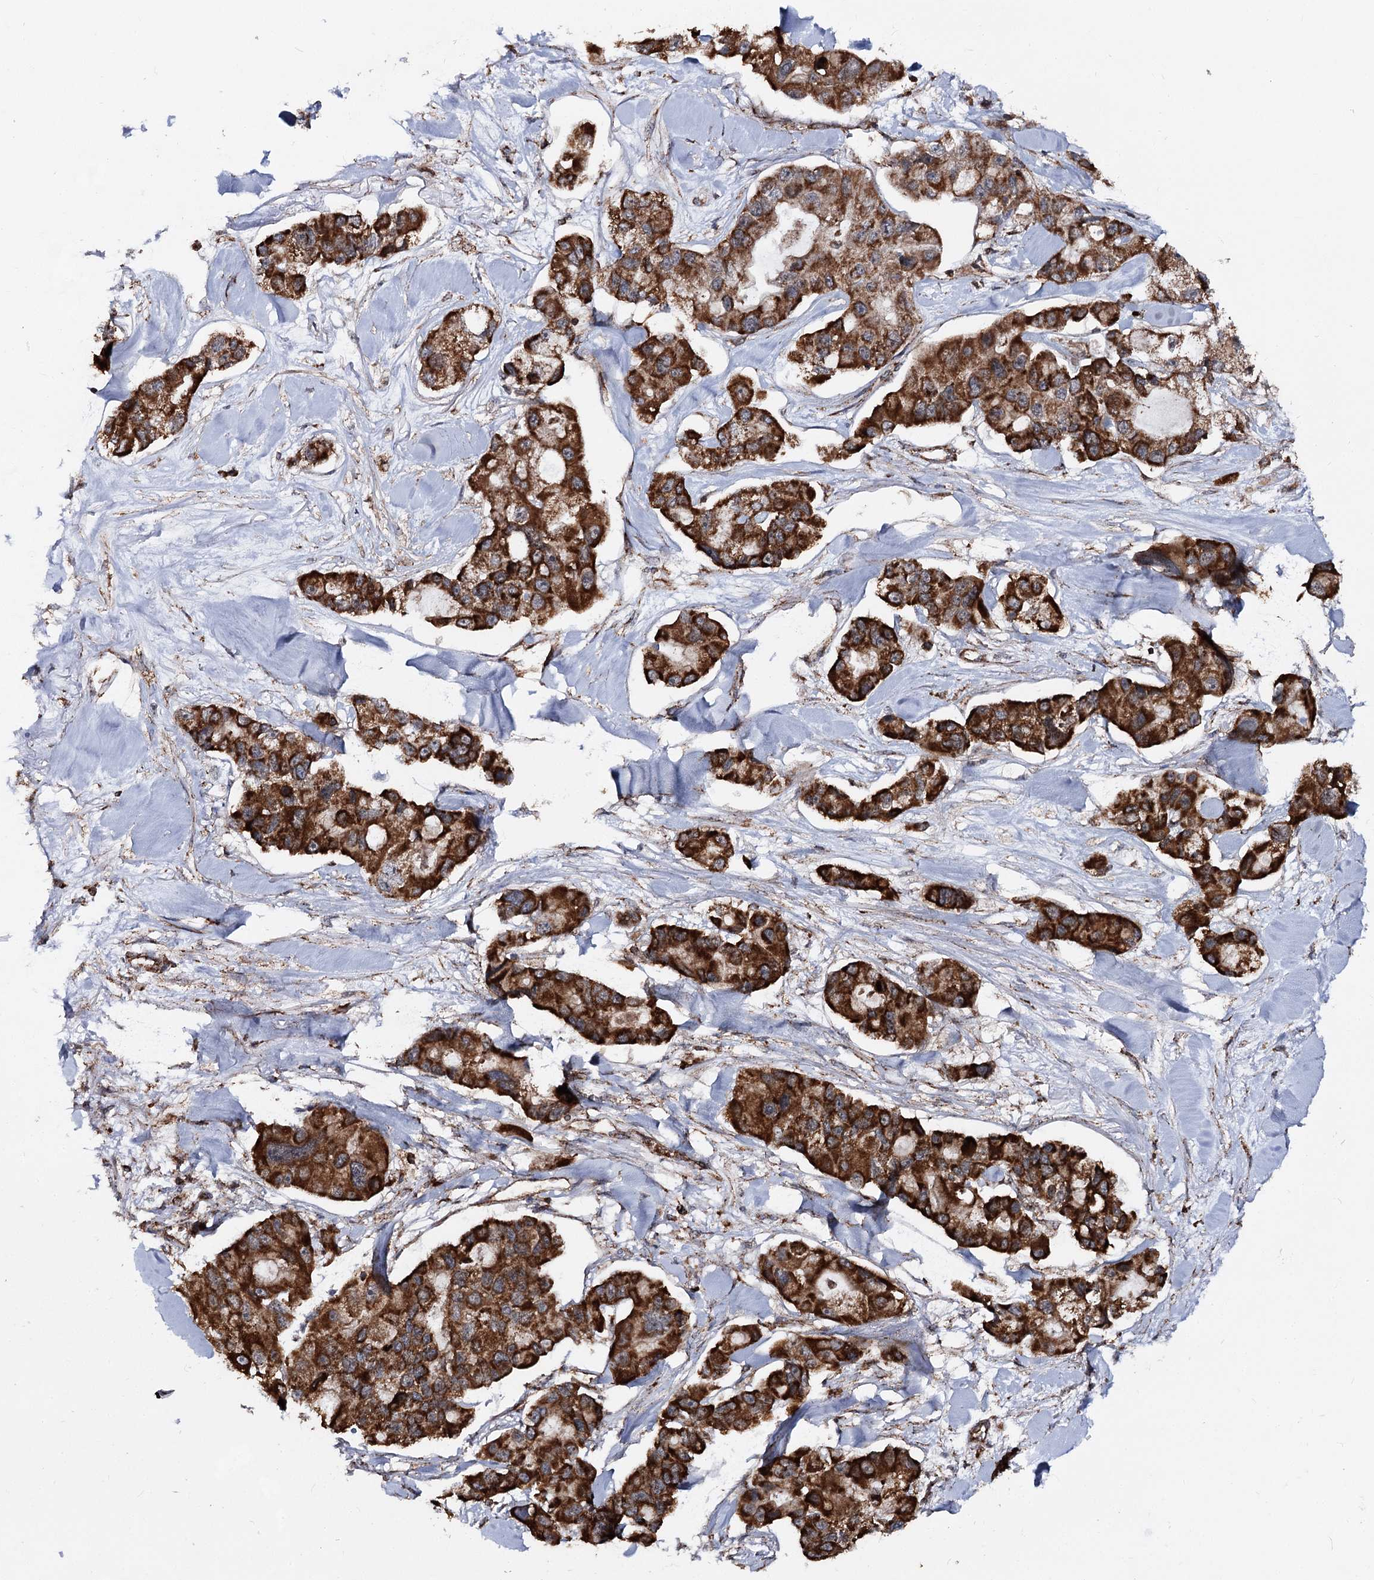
{"staining": {"intensity": "strong", "quantity": ">75%", "location": "cytoplasmic/membranous"}, "tissue": "lung cancer", "cell_type": "Tumor cells", "image_type": "cancer", "snomed": [{"axis": "morphology", "description": "Adenocarcinoma, NOS"}, {"axis": "topography", "description": "Lung"}], "caption": "This micrograph shows immunohistochemistry (IHC) staining of lung adenocarcinoma, with high strong cytoplasmic/membranous expression in about >75% of tumor cells.", "gene": "FGFR1OP2", "patient": {"sex": "female", "age": 54}}